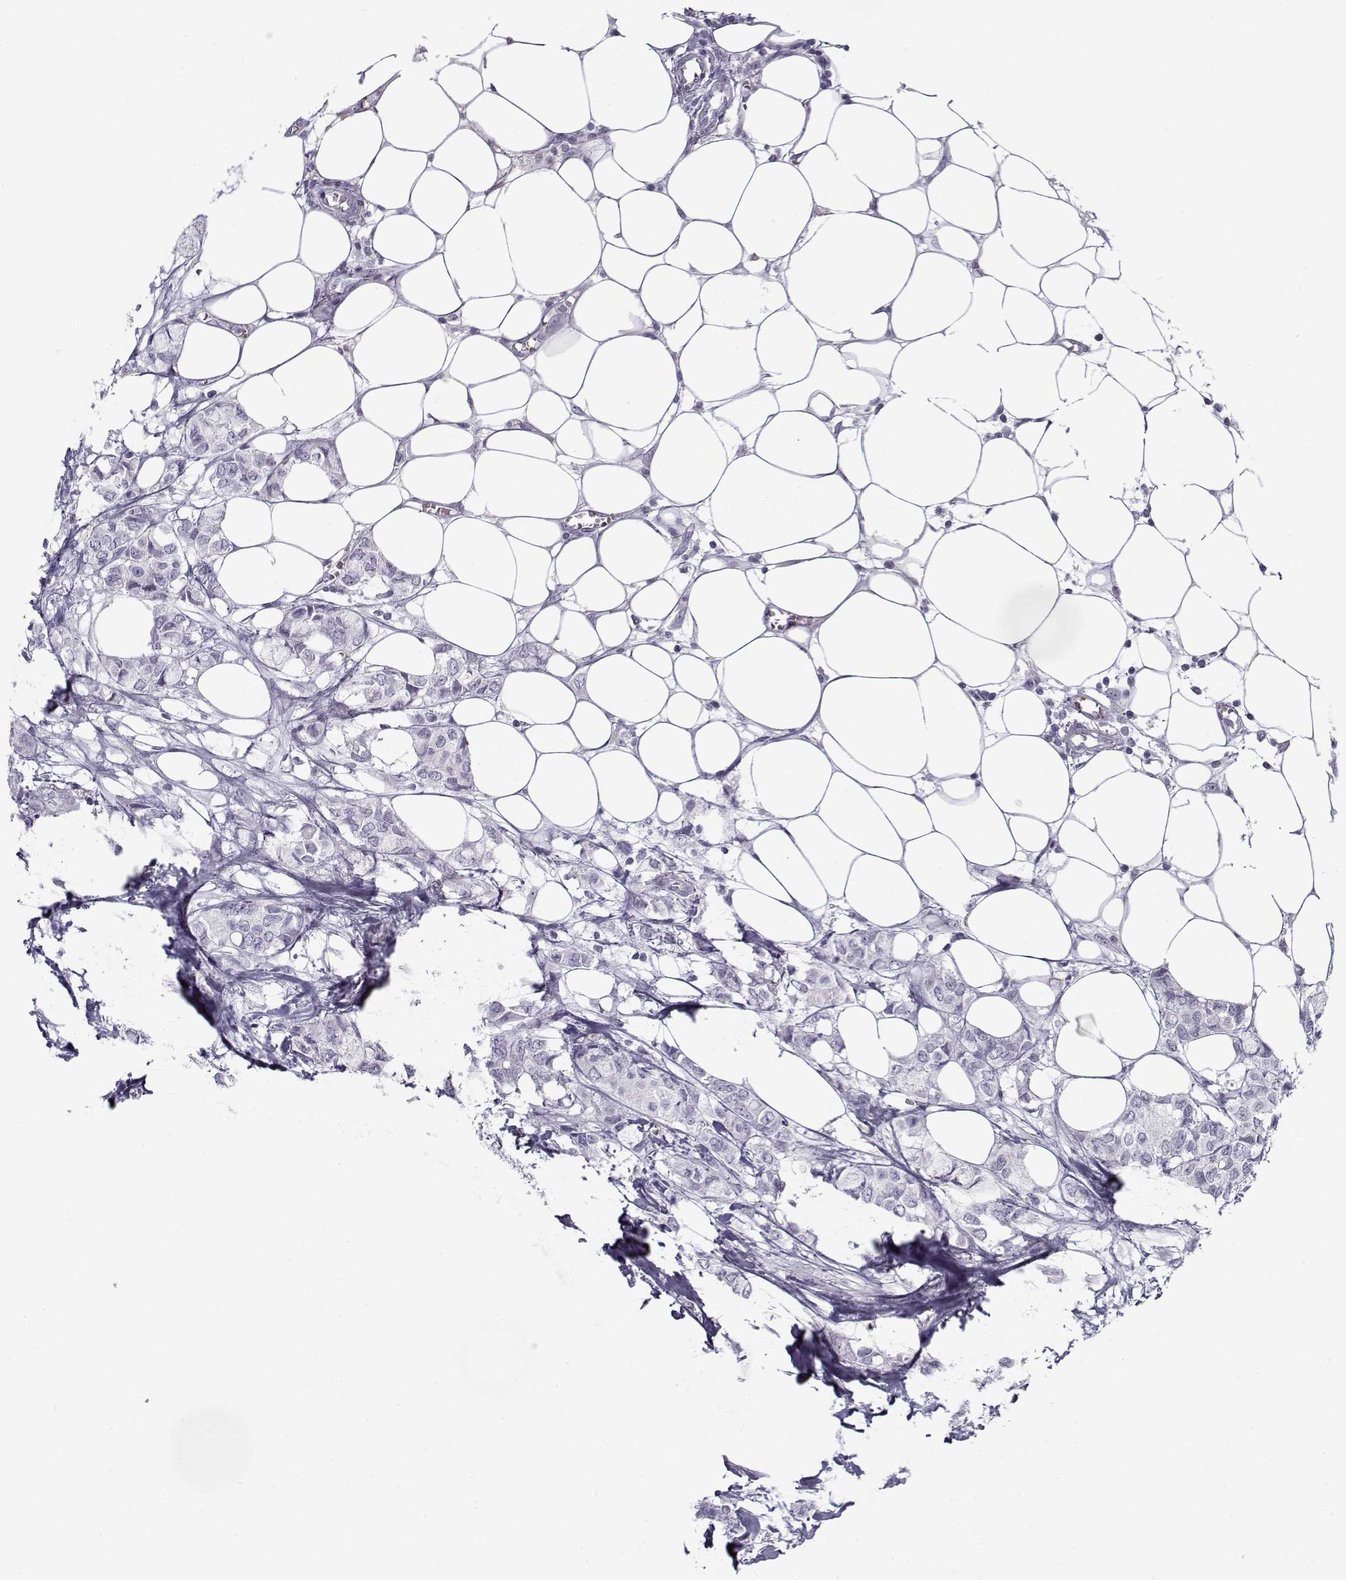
{"staining": {"intensity": "negative", "quantity": "none", "location": "none"}, "tissue": "breast cancer", "cell_type": "Tumor cells", "image_type": "cancer", "snomed": [{"axis": "morphology", "description": "Duct carcinoma"}, {"axis": "topography", "description": "Breast"}], "caption": "This is an immunohistochemistry (IHC) image of invasive ductal carcinoma (breast). There is no expression in tumor cells.", "gene": "SNCA", "patient": {"sex": "female", "age": 85}}